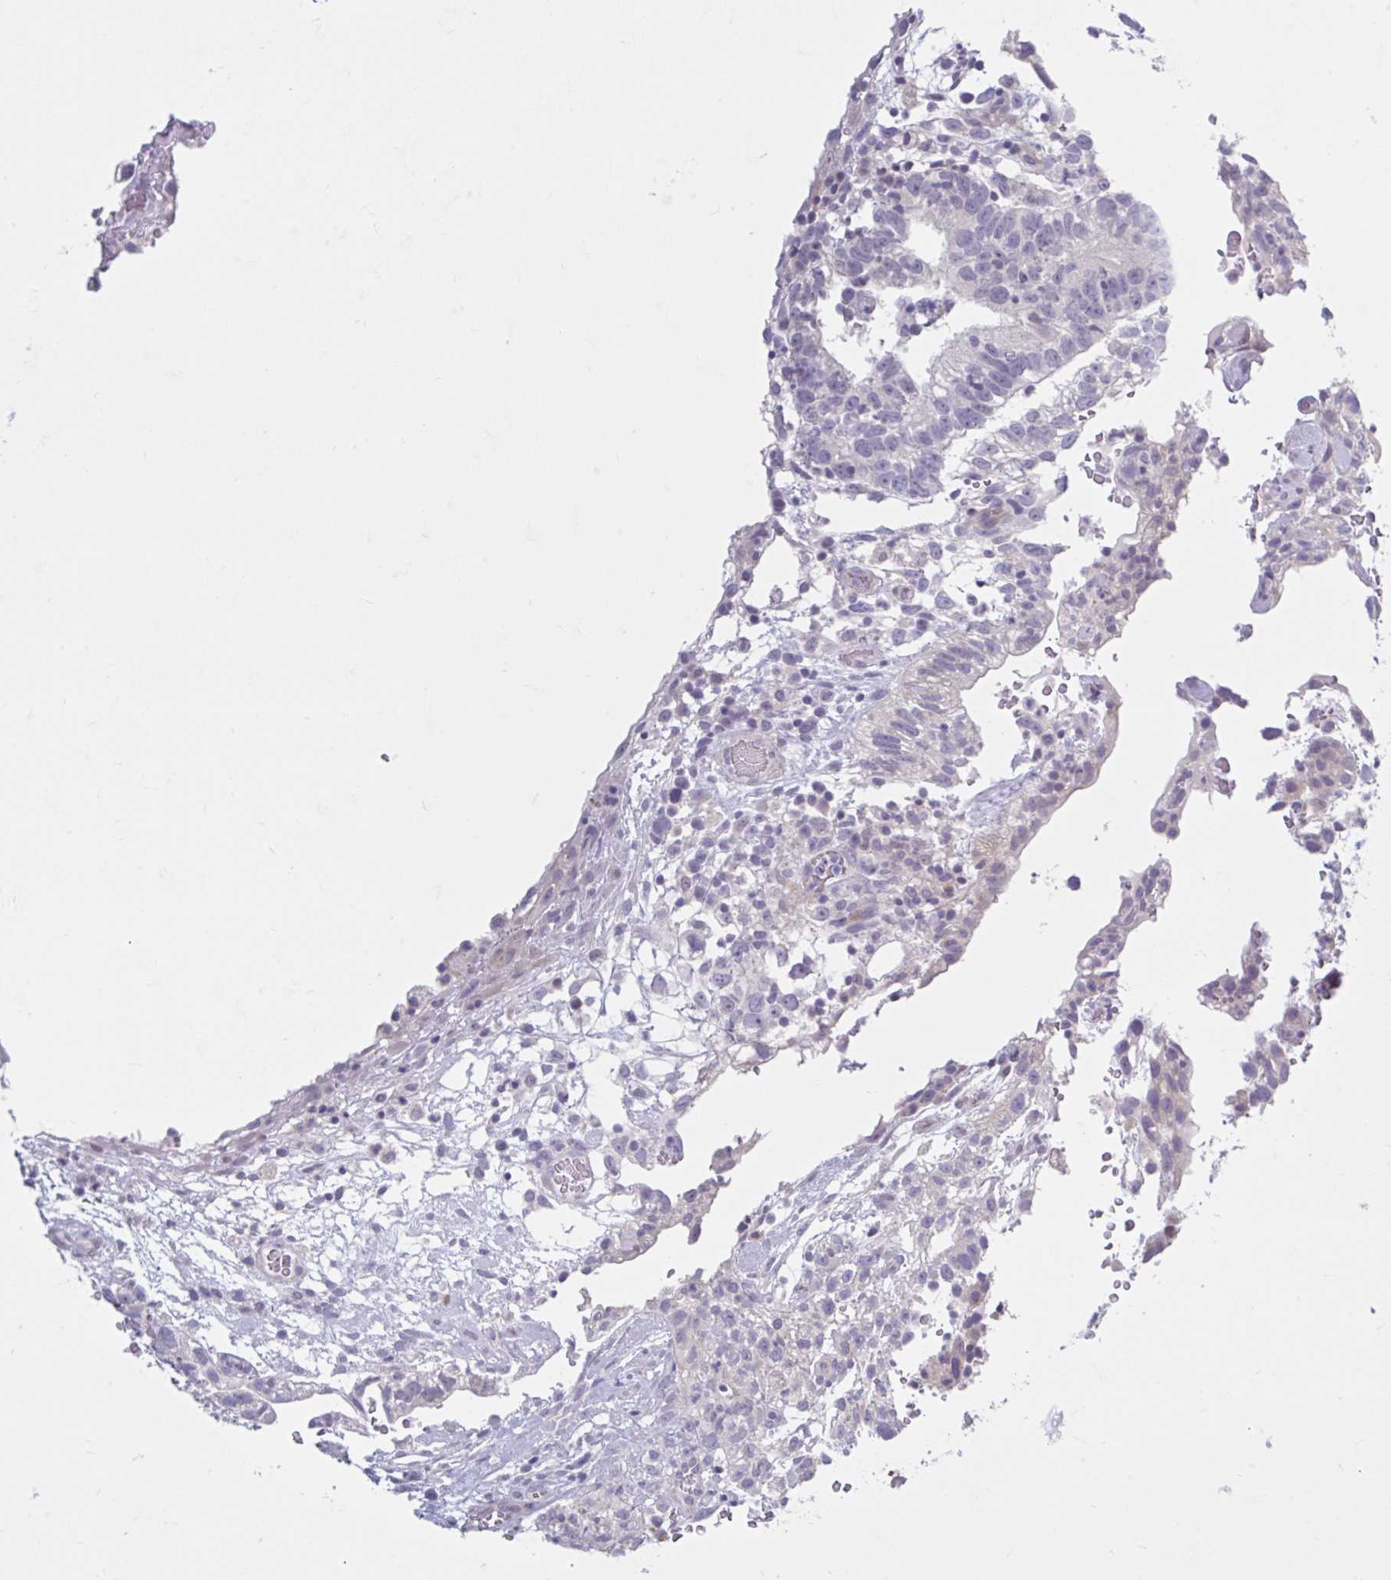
{"staining": {"intensity": "negative", "quantity": "none", "location": "none"}, "tissue": "testis cancer", "cell_type": "Tumor cells", "image_type": "cancer", "snomed": [{"axis": "morphology", "description": "Carcinoma, Embryonal, NOS"}, {"axis": "topography", "description": "Testis"}], "caption": "An immunohistochemistry histopathology image of testis cancer (embryonal carcinoma) is shown. There is no staining in tumor cells of testis cancer (embryonal carcinoma).", "gene": "FAM153A", "patient": {"sex": "male", "age": 32}}